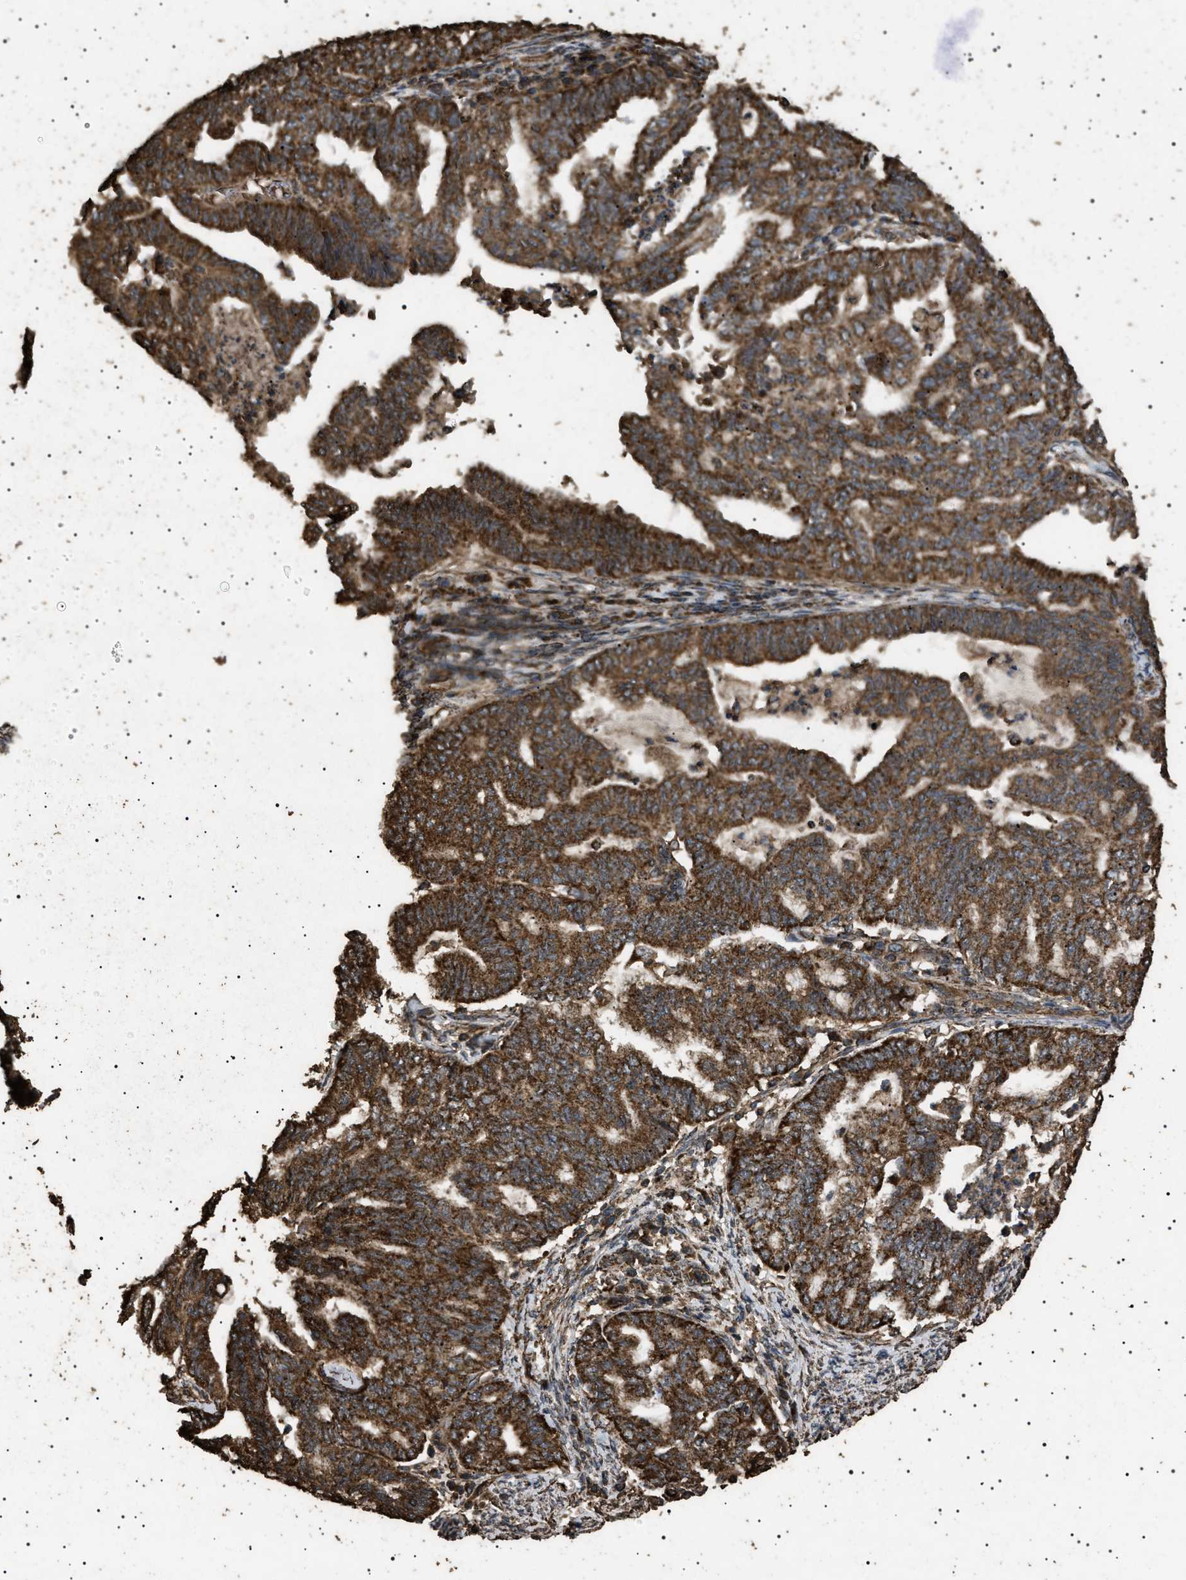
{"staining": {"intensity": "strong", "quantity": ">75%", "location": "cytoplasmic/membranous"}, "tissue": "endometrial cancer", "cell_type": "Tumor cells", "image_type": "cancer", "snomed": [{"axis": "morphology", "description": "Adenocarcinoma, NOS"}, {"axis": "topography", "description": "Endometrium"}], "caption": "A brown stain shows strong cytoplasmic/membranous expression of a protein in endometrial cancer tumor cells.", "gene": "CYRIA", "patient": {"sex": "female", "age": 79}}